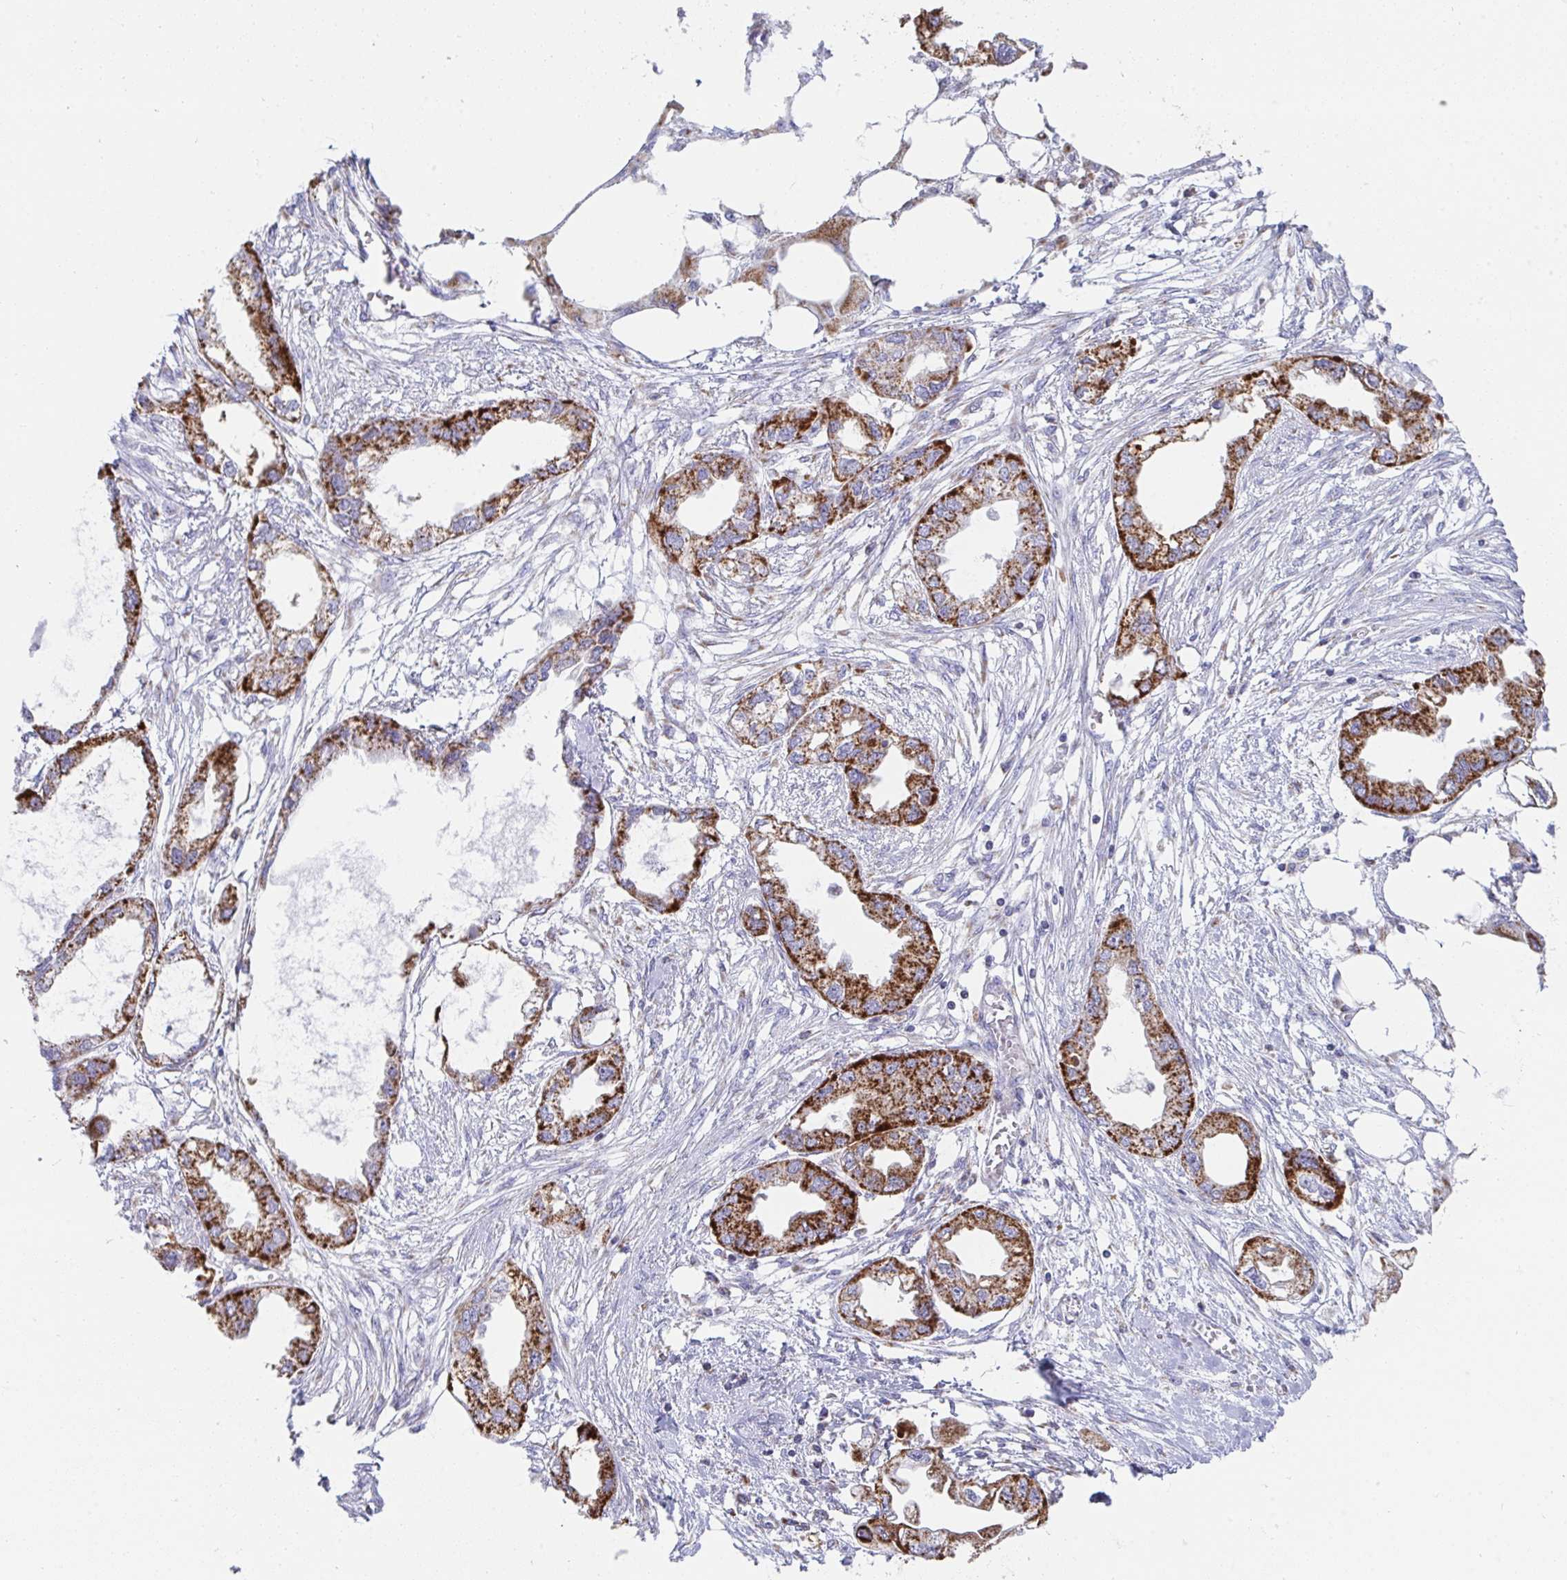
{"staining": {"intensity": "strong", "quantity": ">75%", "location": "cytoplasmic/membranous"}, "tissue": "endometrial cancer", "cell_type": "Tumor cells", "image_type": "cancer", "snomed": [{"axis": "morphology", "description": "Adenocarcinoma, NOS"}, {"axis": "morphology", "description": "Adenocarcinoma, metastatic, NOS"}, {"axis": "topography", "description": "Adipose tissue"}, {"axis": "topography", "description": "Endometrium"}], "caption": "Endometrial adenocarcinoma stained with DAB immunohistochemistry (IHC) demonstrates high levels of strong cytoplasmic/membranous staining in approximately >75% of tumor cells.", "gene": "AIFM1", "patient": {"sex": "female", "age": 67}}